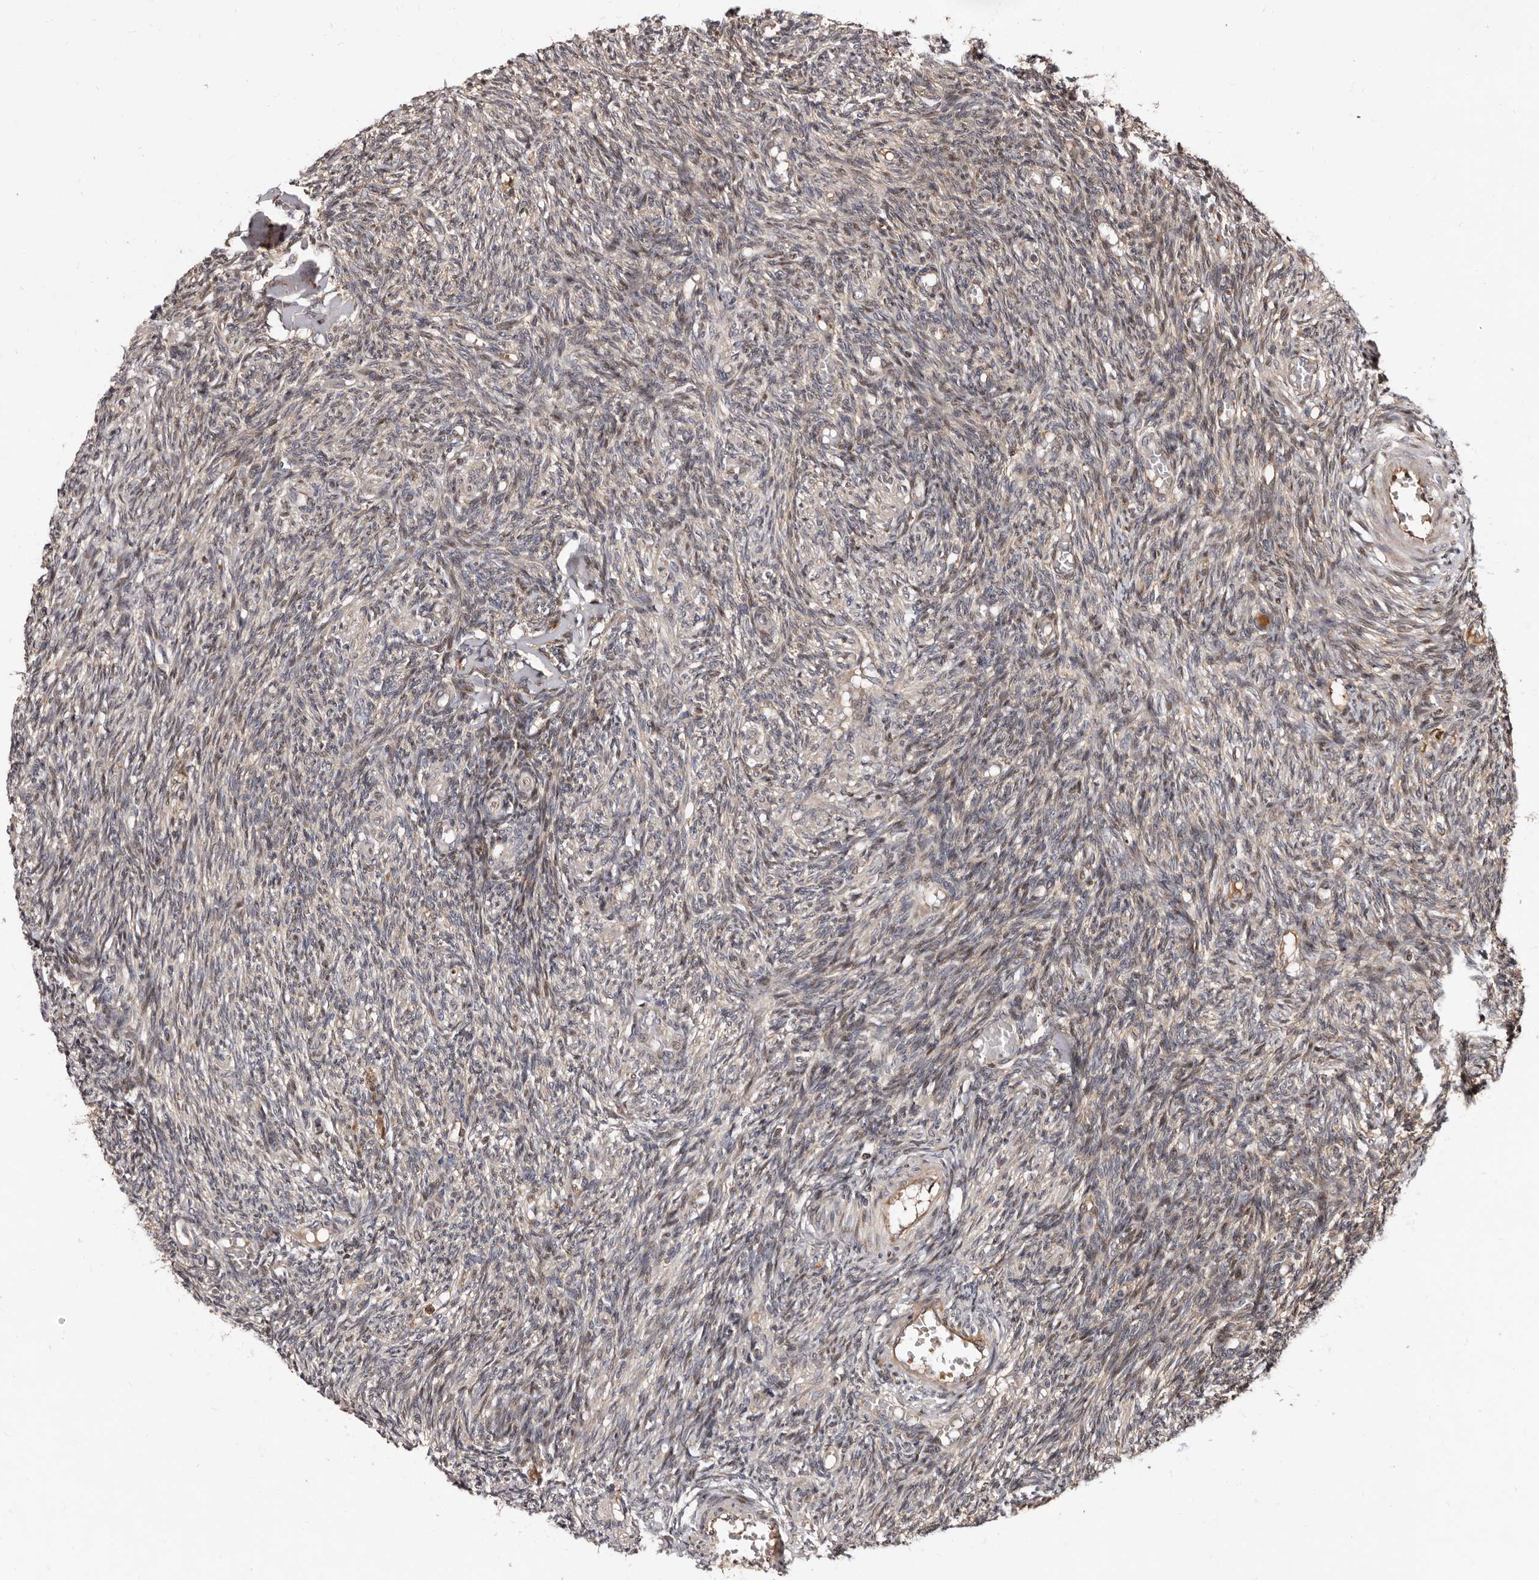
{"staining": {"intensity": "moderate", "quantity": "<25%", "location": "cytoplasmic/membranous,nuclear"}, "tissue": "ovary", "cell_type": "Ovarian stroma cells", "image_type": "normal", "snomed": [{"axis": "morphology", "description": "Normal tissue, NOS"}, {"axis": "topography", "description": "Ovary"}], "caption": "The micrograph demonstrates immunohistochemical staining of benign ovary. There is moderate cytoplasmic/membranous,nuclear positivity is seen in approximately <25% of ovarian stroma cells. The protein is shown in brown color, while the nuclei are stained blue.", "gene": "WEE2", "patient": {"sex": "female", "age": 27}}